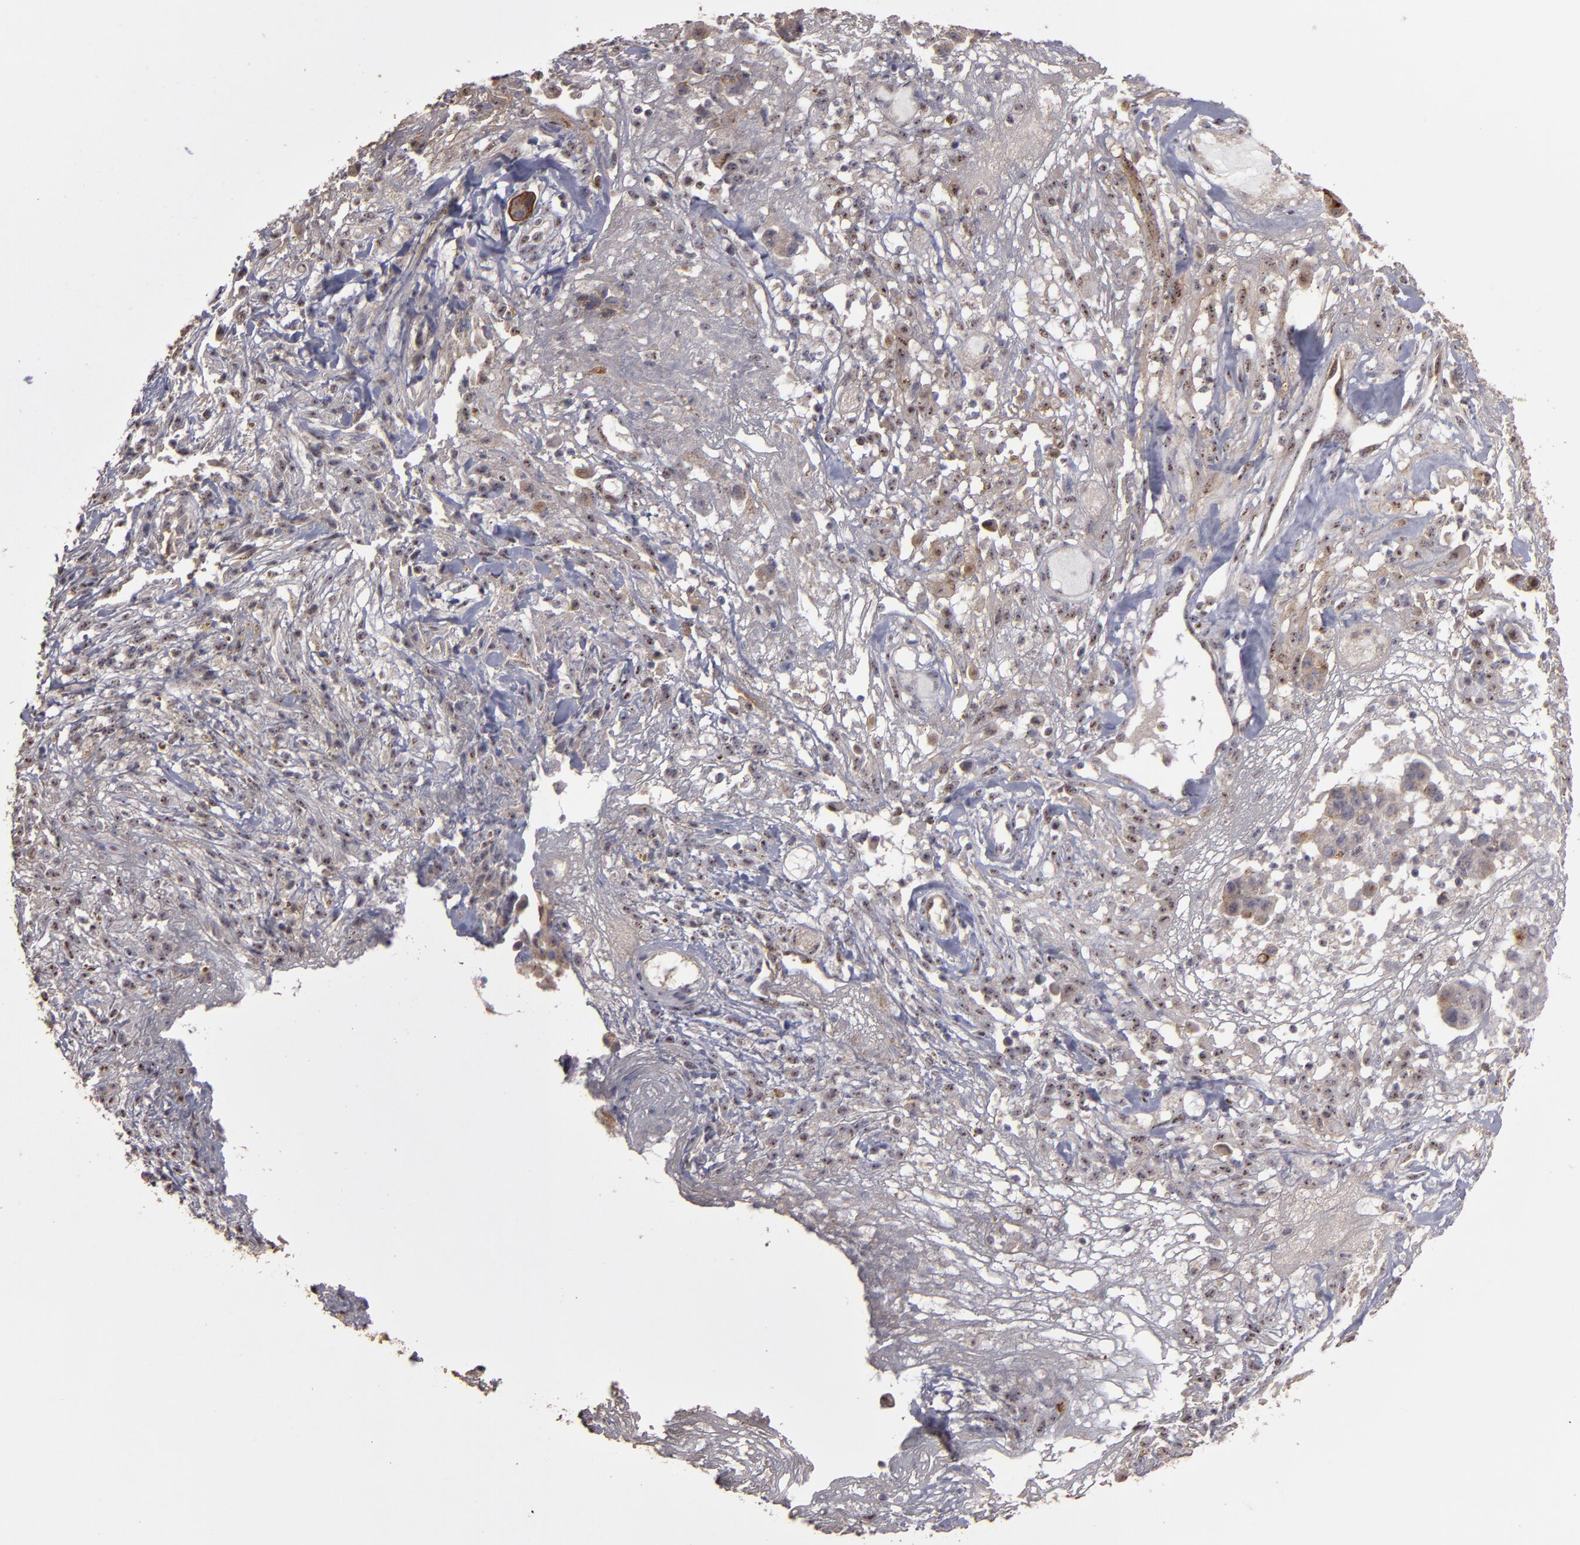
{"staining": {"intensity": "moderate", "quantity": ">75%", "location": "cytoplasmic/membranous"}, "tissue": "ovarian cancer", "cell_type": "Tumor cells", "image_type": "cancer", "snomed": [{"axis": "morphology", "description": "Carcinoma, endometroid"}, {"axis": "topography", "description": "Ovary"}], "caption": "IHC staining of endometroid carcinoma (ovarian), which exhibits medium levels of moderate cytoplasmic/membranous expression in approximately >75% of tumor cells indicating moderate cytoplasmic/membranous protein staining. The staining was performed using DAB (3,3'-diaminobenzidine) (brown) for protein detection and nuclei were counterstained in hematoxylin (blue).", "gene": "CD55", "patient": {"sex": "female", "age": 42}}